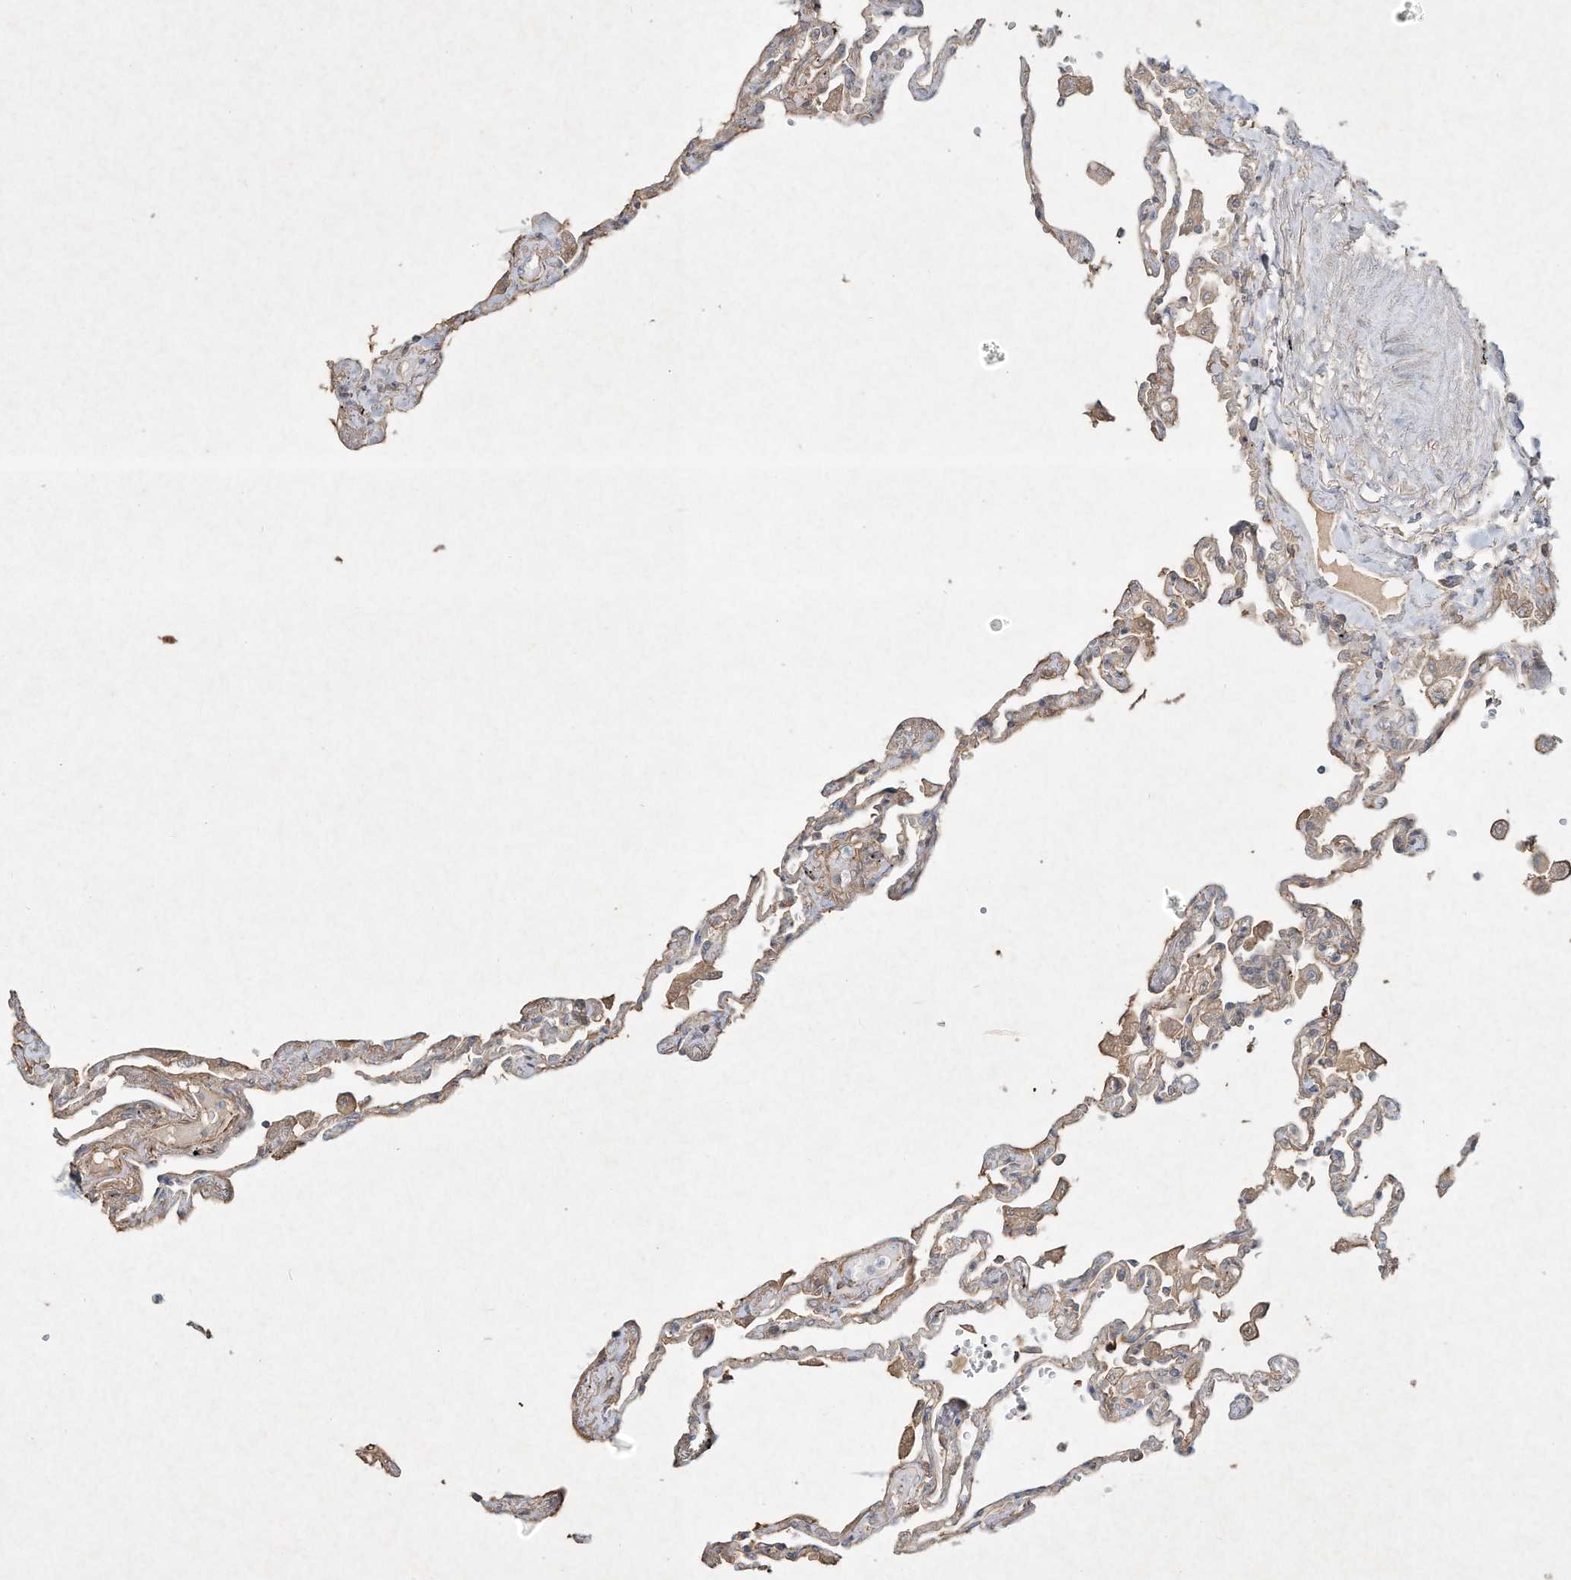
{"staining": {"intensity": "weak", "quantity": "<25%", "location": "cytoplasmic/membranous"}, "tissue": "lung", "cell_type": "Alveolar cells", "image_type": "normal", "snomed": [{"axis": "morphology", "description": "Normal tissue, NOS"}, {"axis": "topography", "description": "Lung"}], "caption": "Immunohistochemistry (IHC) image of normal lung: lung stained with DAB (3,3'-diaminobenzidine) exhibits no significant protein expression in alveolar cells.", "gene": "HTR5A", "patient": {"sex": "female", "age": 67}}